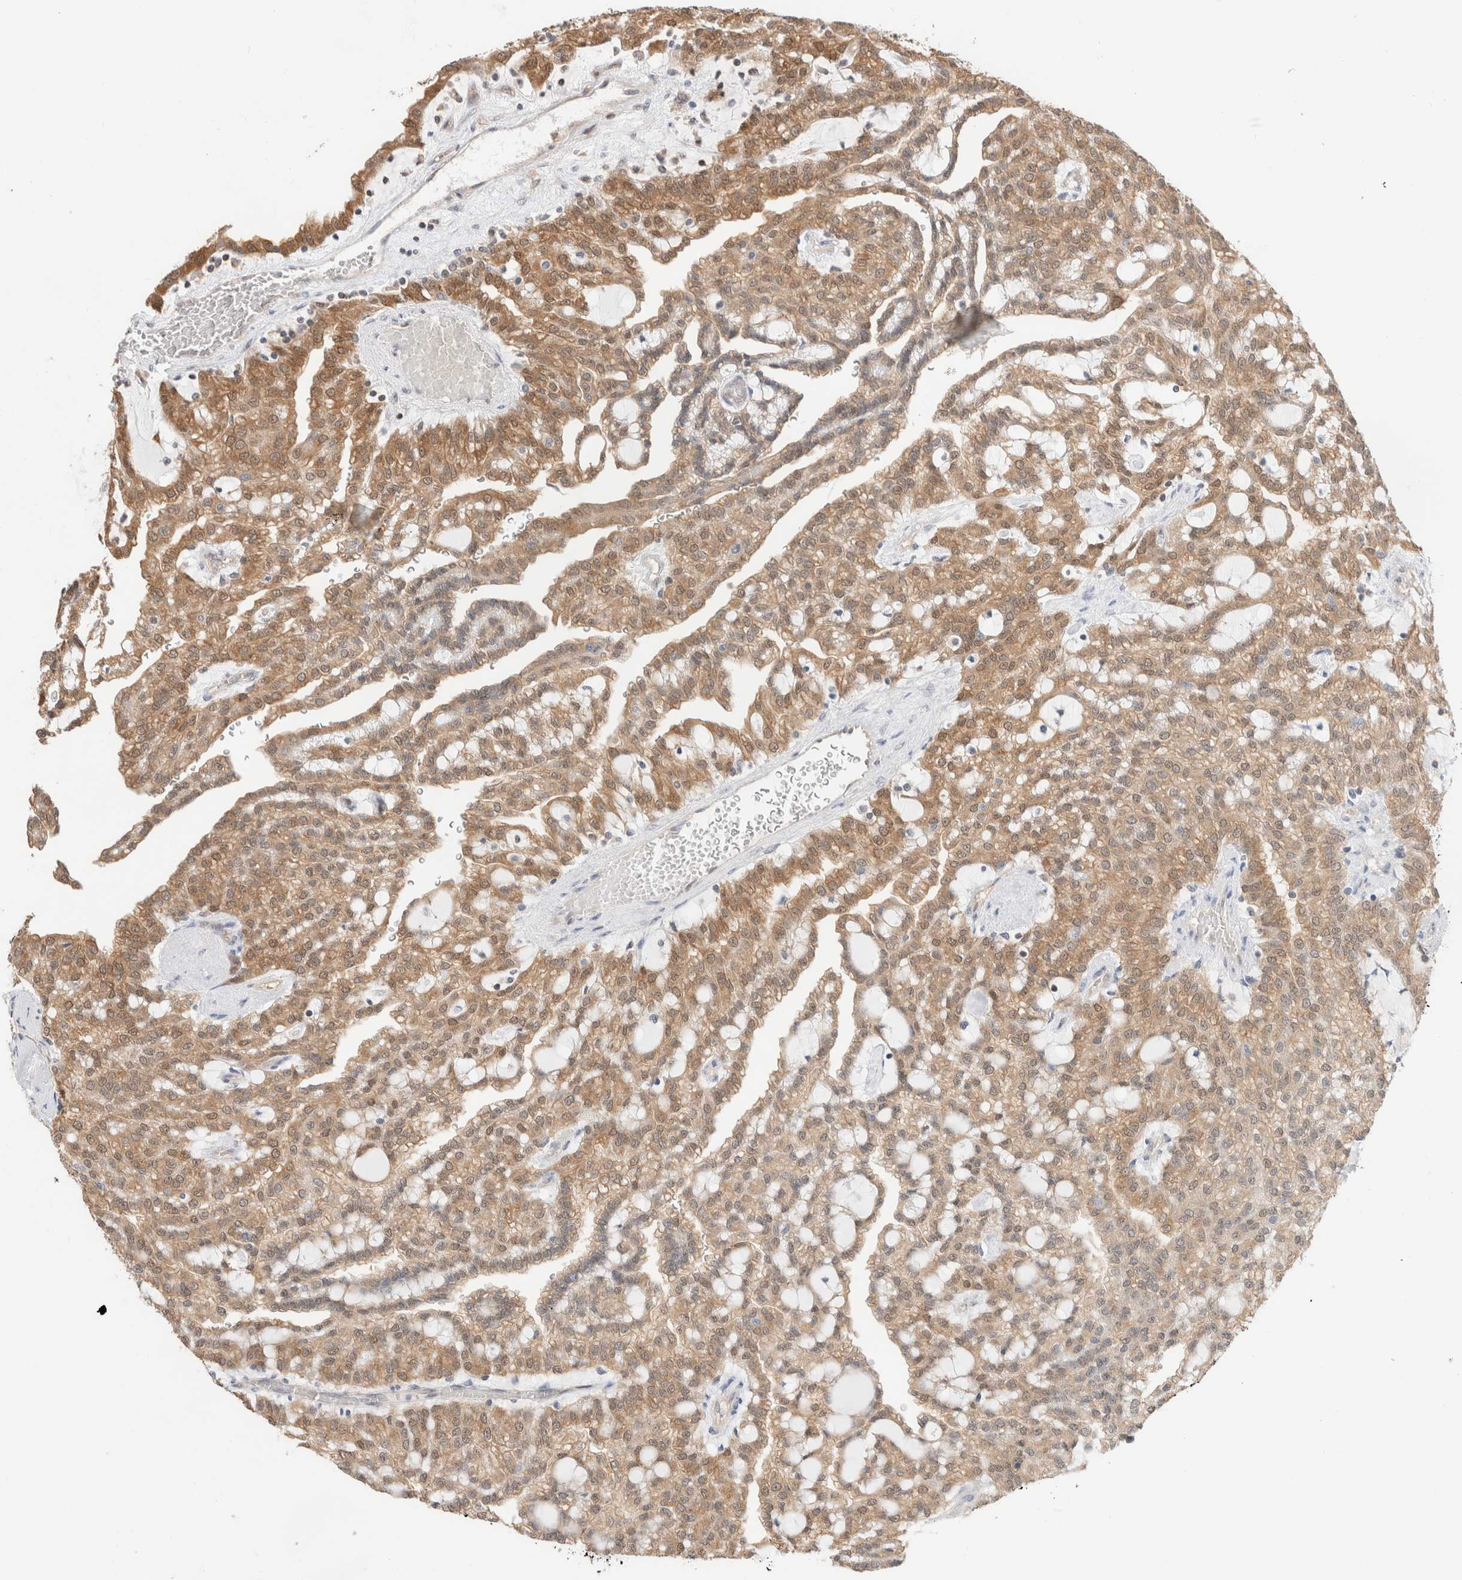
{"staining": {"intensity": "moderate", "quantity": ">75%", "location": "cytoplasmic/membranous"}, "tissue": "renal cancer", "cell_type": "Tumor cells", "image_type": "cancer", "snomed": [{"axis": "morphology", "description": "Adenocarcinoma, NOS"}, {"axis": "topography", "description": "Kidney"}], "caption": "A brown stain labels moderate cytoplasmic/membranous staining of a protein in human renal cancer tumor cells. Nuclei are stained in blue.", "gene": "C17orf97", "patient": {"sex": "male", "age": 63}}